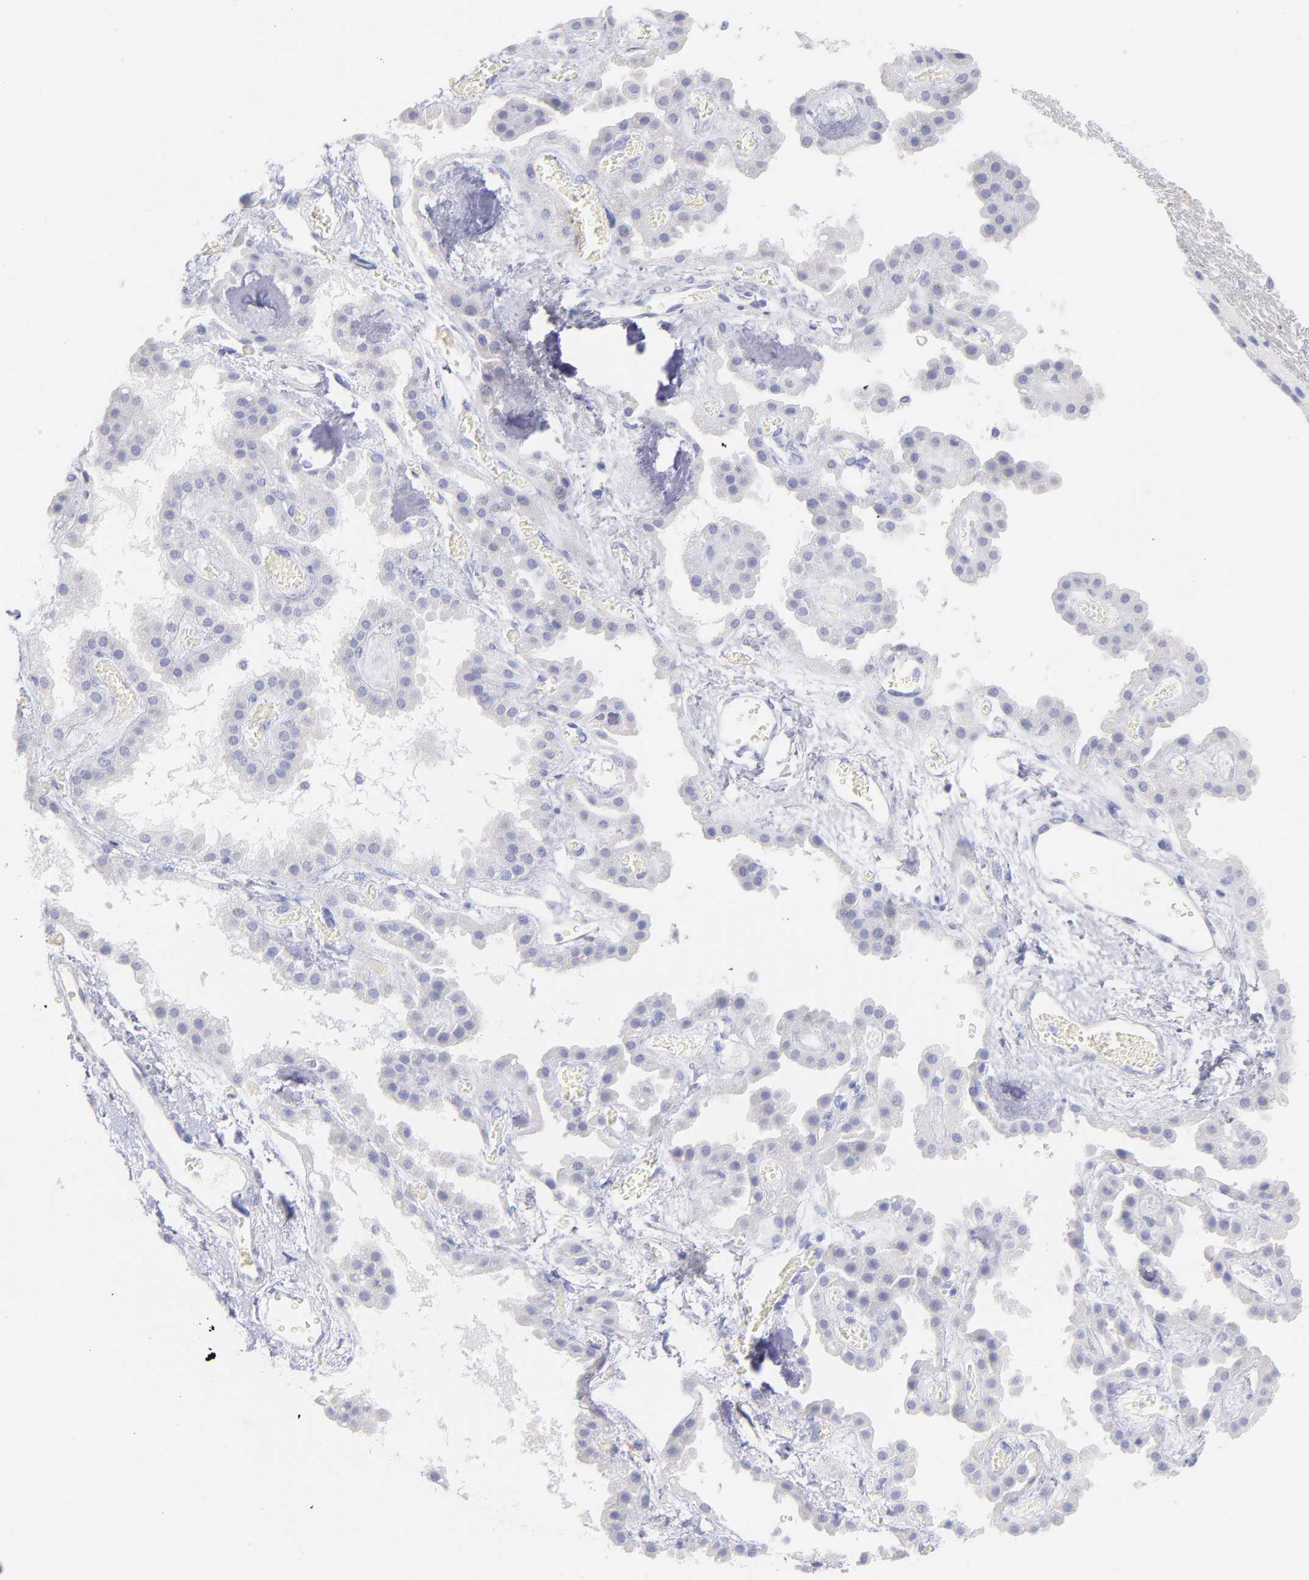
{"staining": {"intensity": "negative", "quantity": "none", "location": "none"}, "tissue": "hippocampus", "cell_type": "Glial cells", "image_type": "normal", "snomed": [{"axis": "morphology", "description": "Normal tissue, NOS"}, {"axis": "topography", "description": "Hippocampus"}], "caption": "Immunohistochemical staining of normal human hippocampus exhibits no significant staining in glial cells.", "gene": "SCGN", "patient": {"sex": "female", "age": 19}}